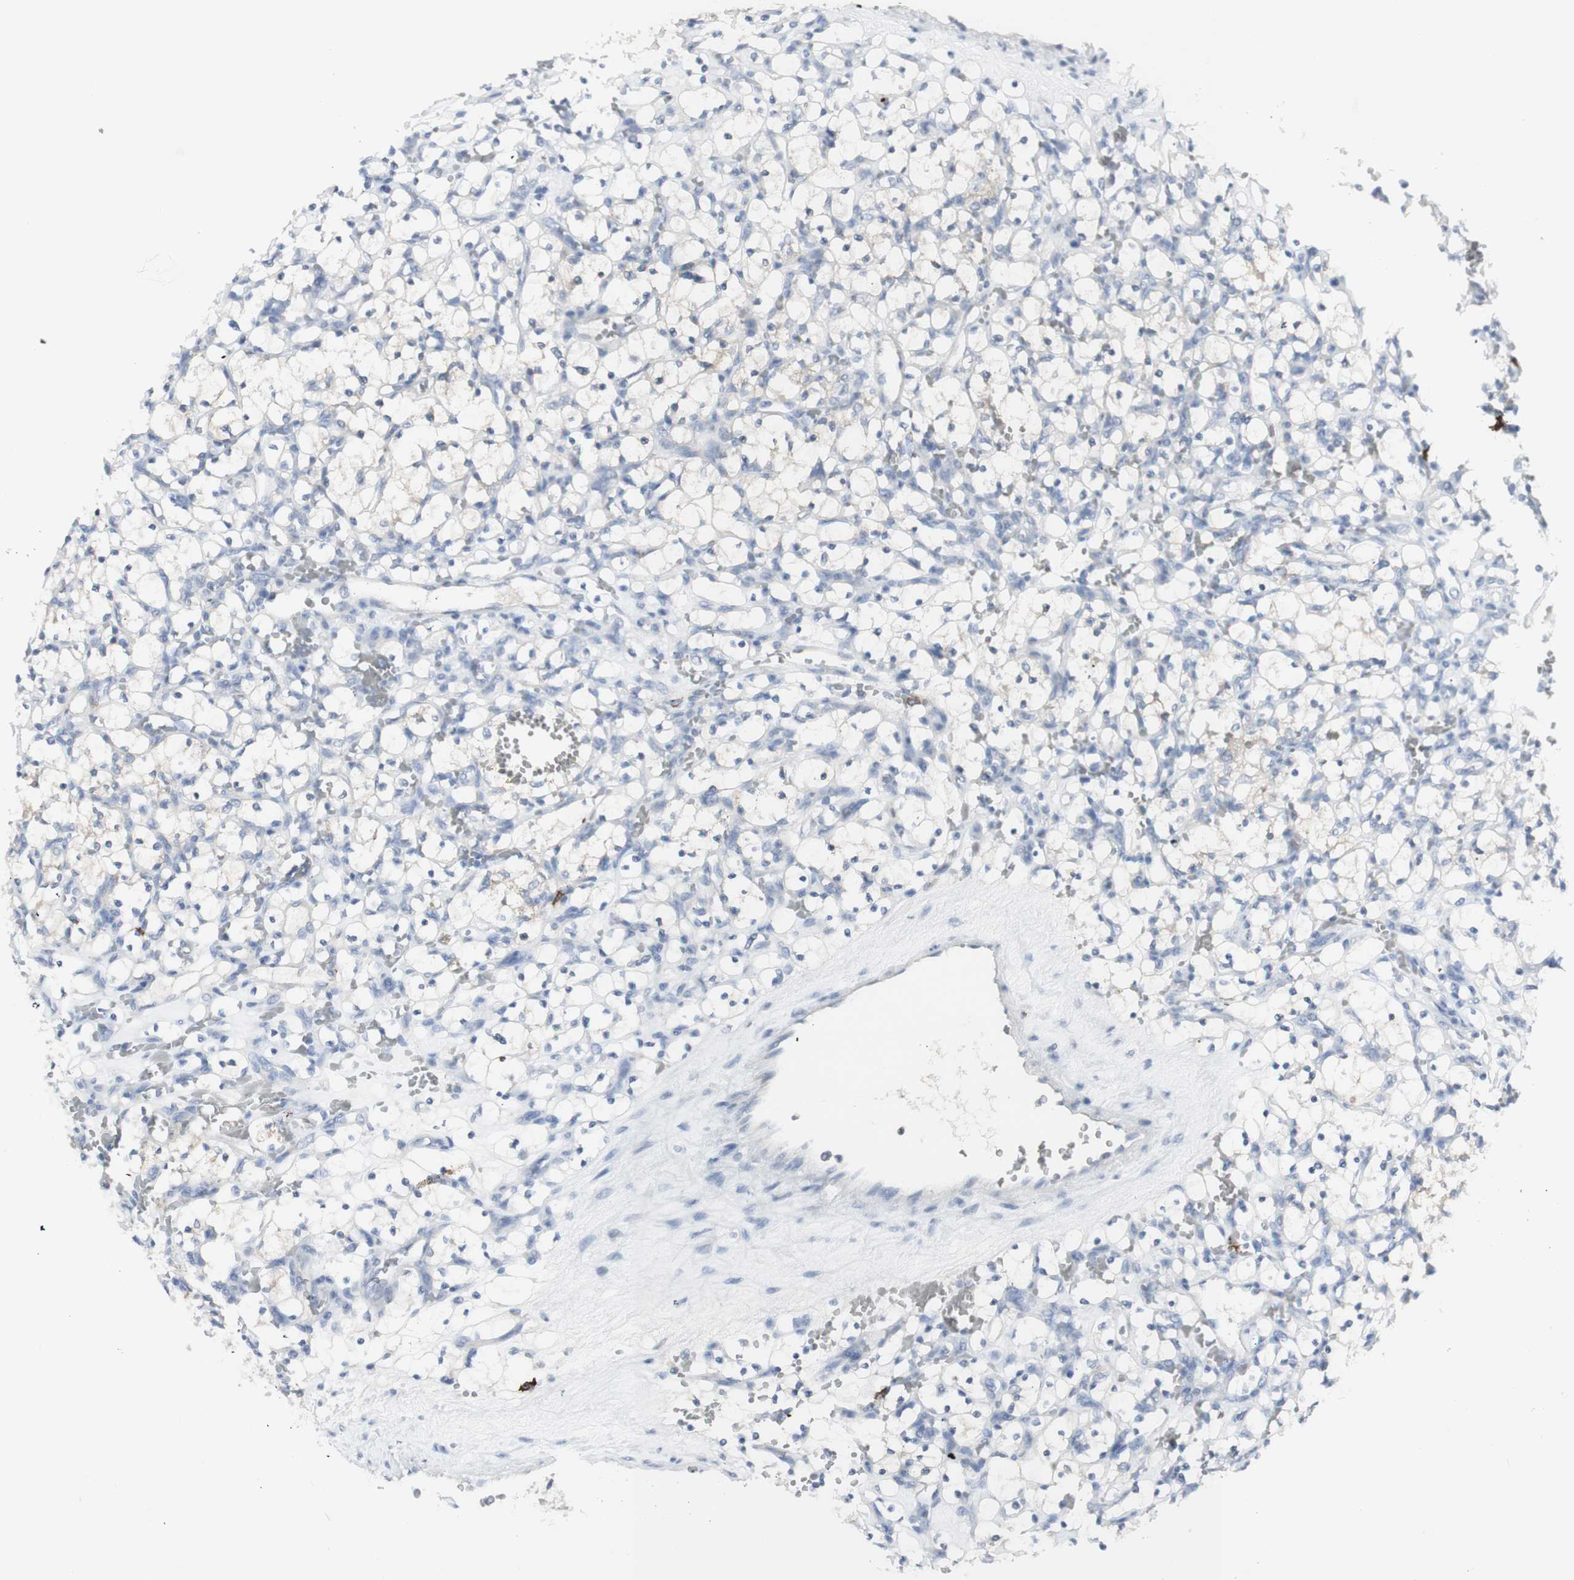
{"staining": {"intensity": "negative", "quantity": "none", "location": "none"}, "tissue": "renal cancer", "cell_type": "Tumor cells", "image_type": "cancer", "snomed": [{"axis": "morphology", "description": "Adenocarcinoma, NOS"}, {"axis": "topography", "description": "Kidney"}], "caption": "This is an immunohistochemistry micrograph of human adenocarcinoma (renal). There is no expression in tumor cells.", "gene": "CD207", "patient": {"sex": "female", "age": 69}}